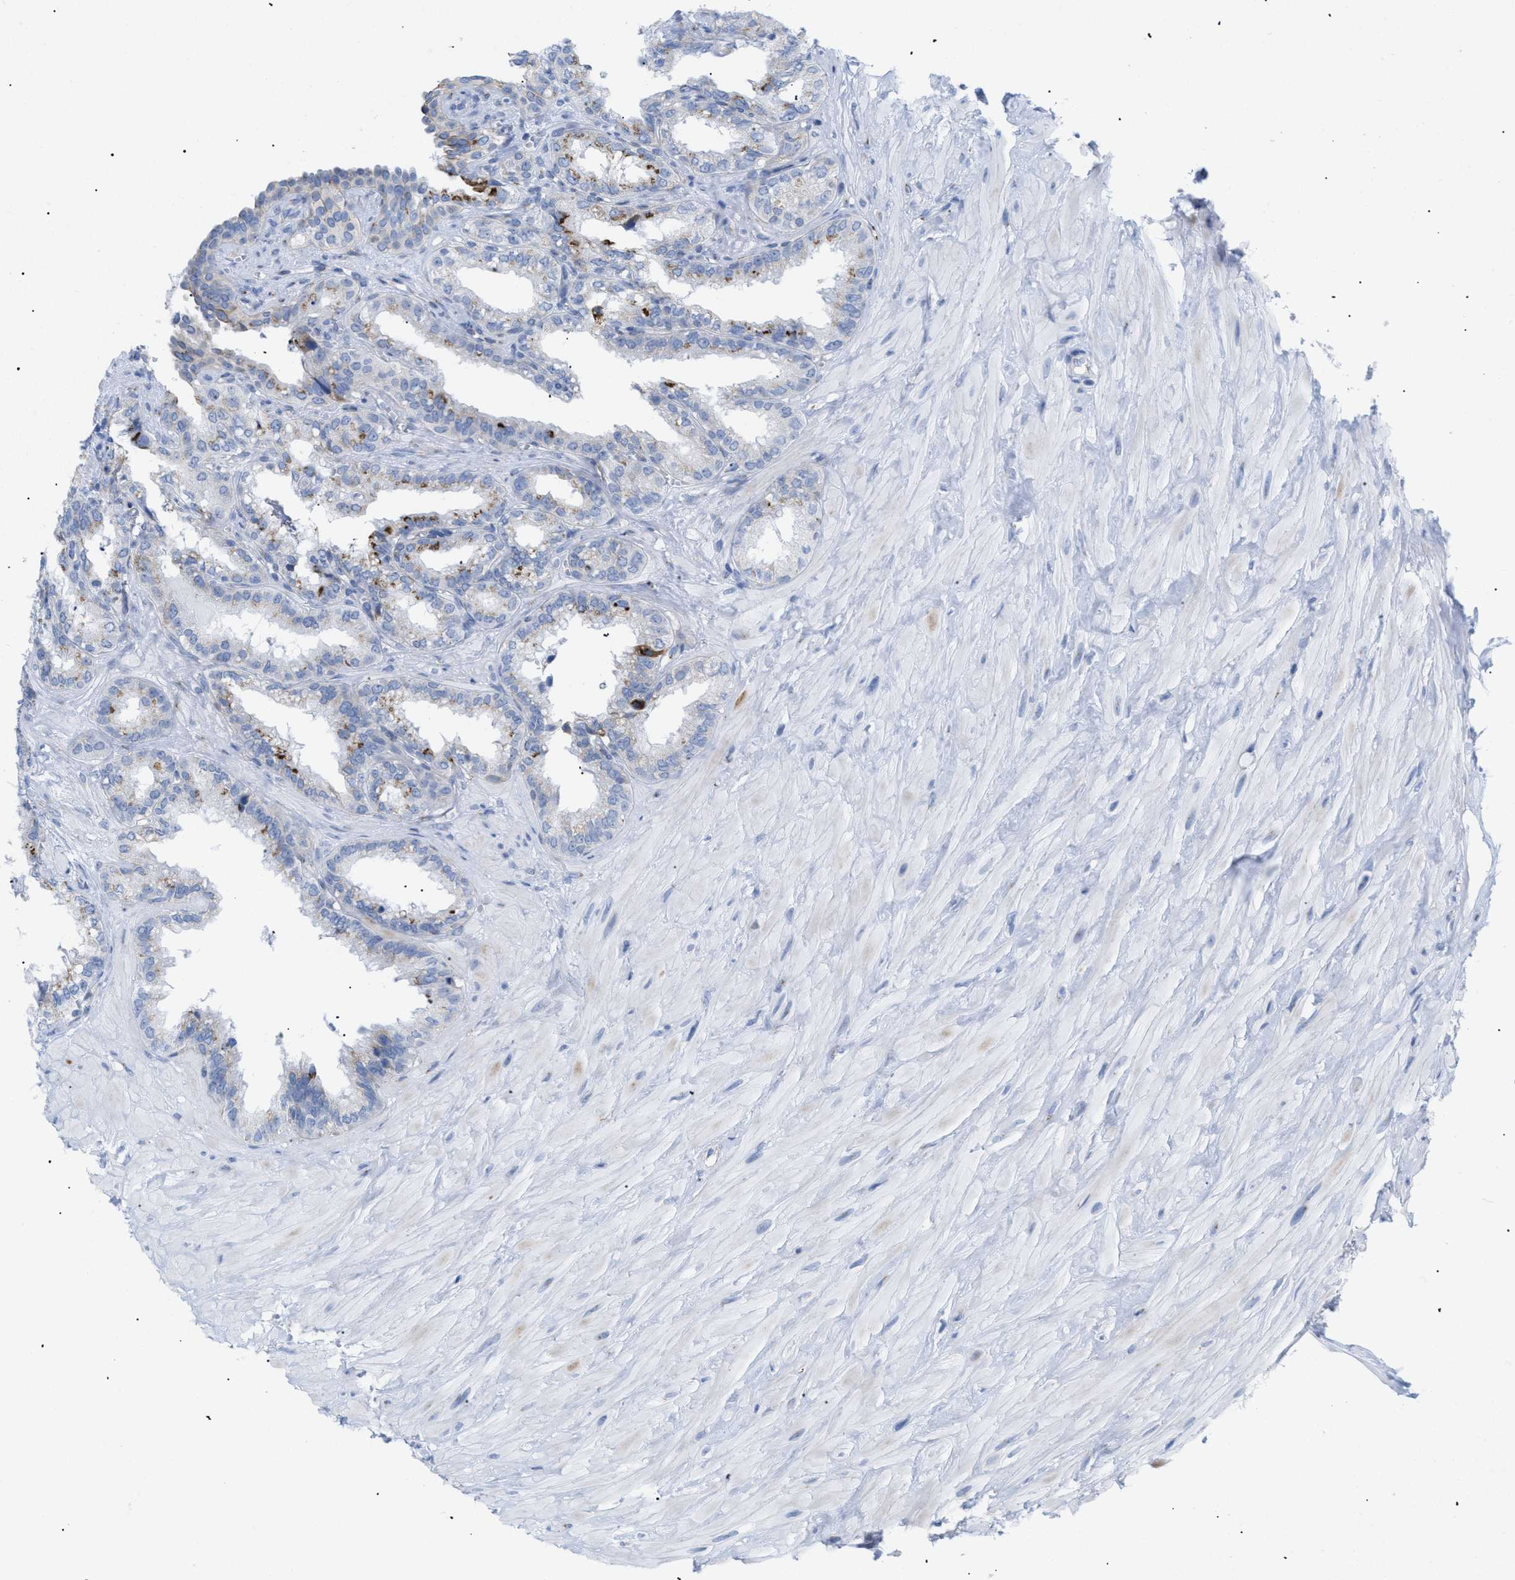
{"staining": {"intensity": "moderate", "quantity": "<25%", "location": "cytoplasmic/membranous"}, "tissue": "seminal vesicle", "cell_type": "Glandular cells", "image_type": "normal", "snomed": [{"axis": "morphology", "description": "Normal tissue, NOS"}, {"axis": "topography", "description": "Seminal veicle"}], "caption": "A brown stain highlights moderate cytoplasmic/membranous expression of a protein in glandular cells of normal human seminal vesicle. (IHC, brightfield microscopy, high magnification).", "gene": "TMEM17", "patient": {"sex": "male", "age": 64}}